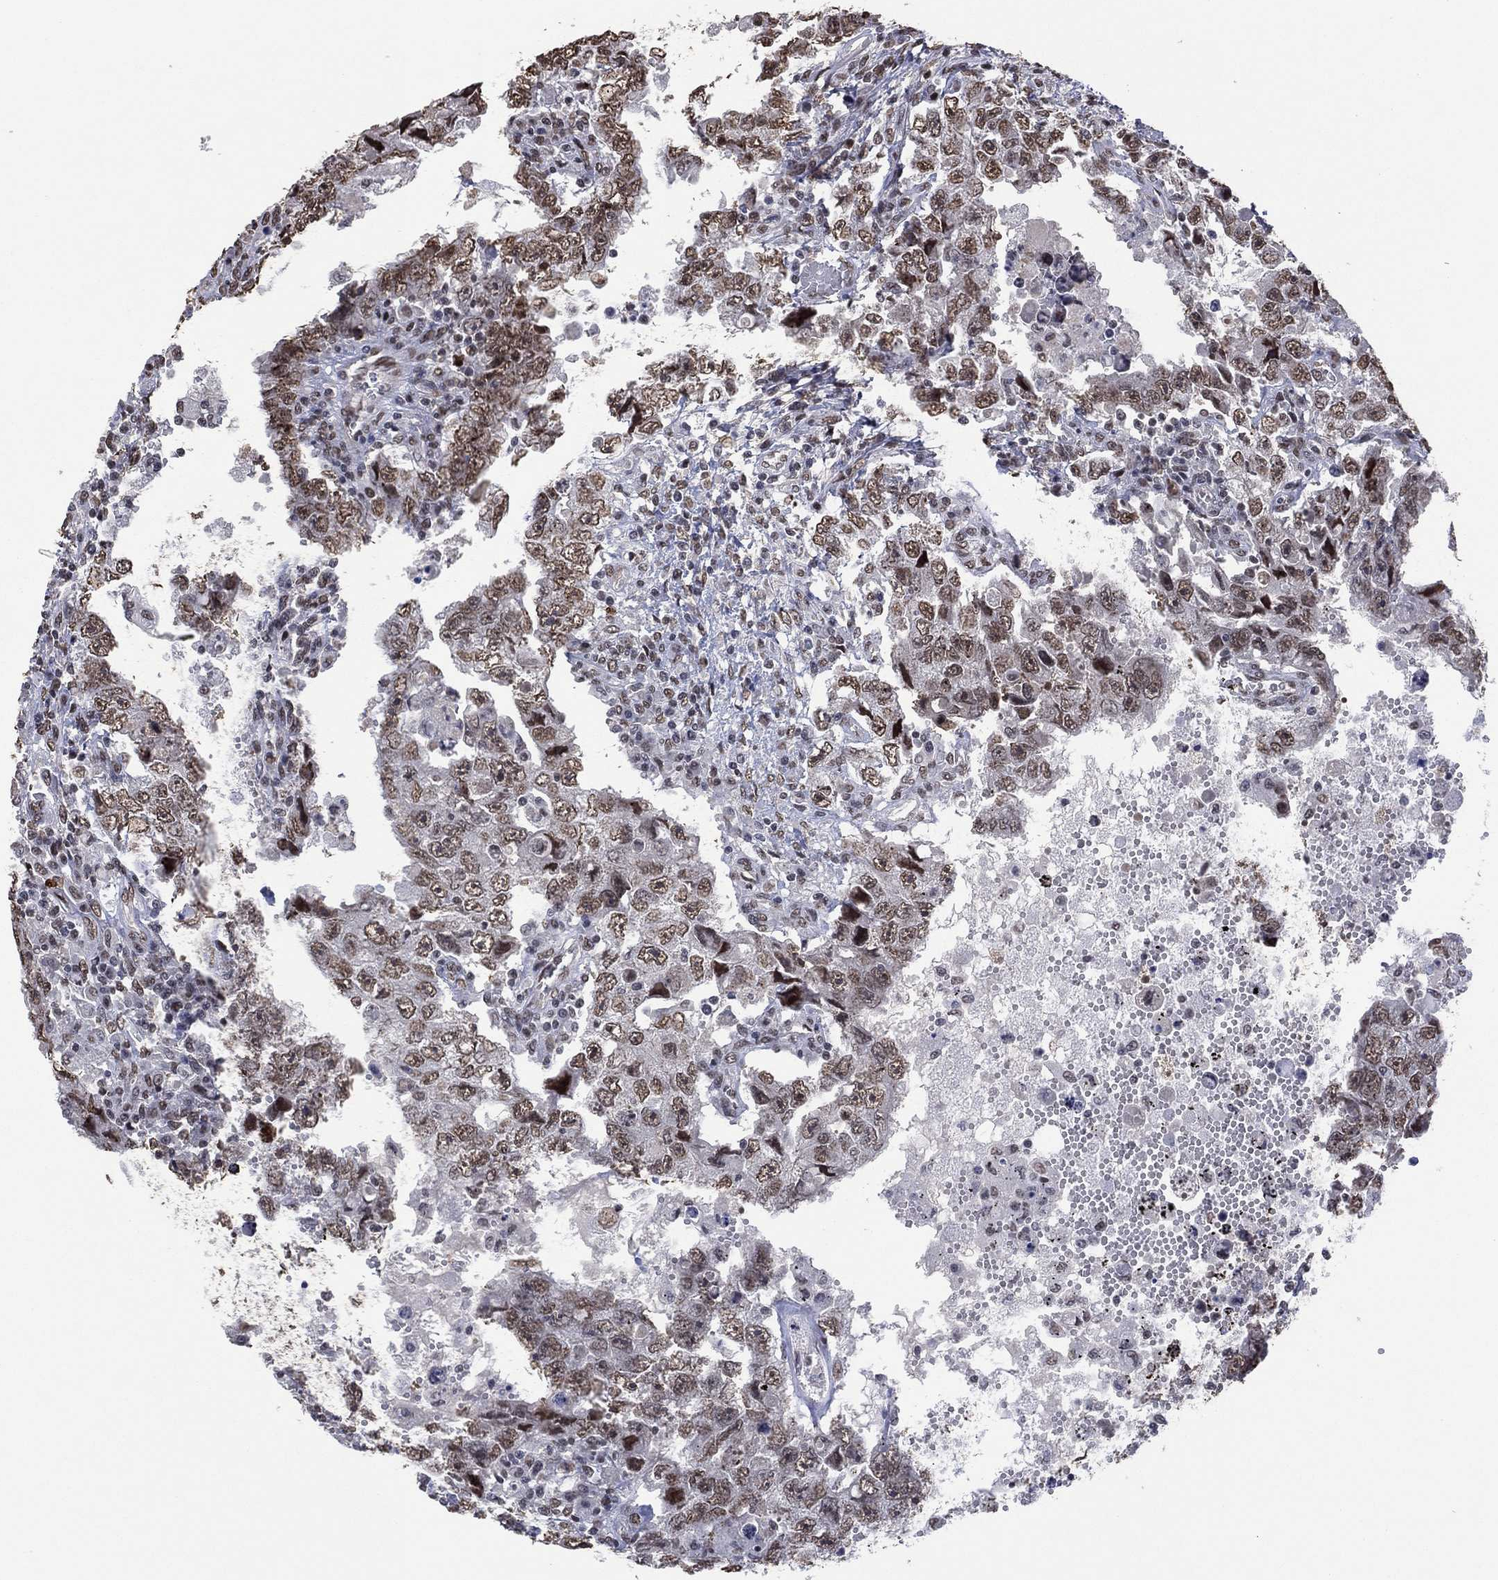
{"staining": {"intensity": "weak", "quantity": "25%-75%", "location": "nuclear"}, "tissue": "testis cancer", "cell_type": "Tumor cells", "image_type": "cancer", "snomed": [{"axis": "morphology", "description": "Carcinoma, Embryonal, NOS"}, {"axis": "topography", "description": "Testis"}], "caption": "Brown immunohistochemical staining in human testis cancer (embryonal carcinoma) exhibits weak nuclear expression in approximately 25%-75% of tumor cells.", "gene": "EHMT1", "patient": {"sex": "male", "age": 26}}